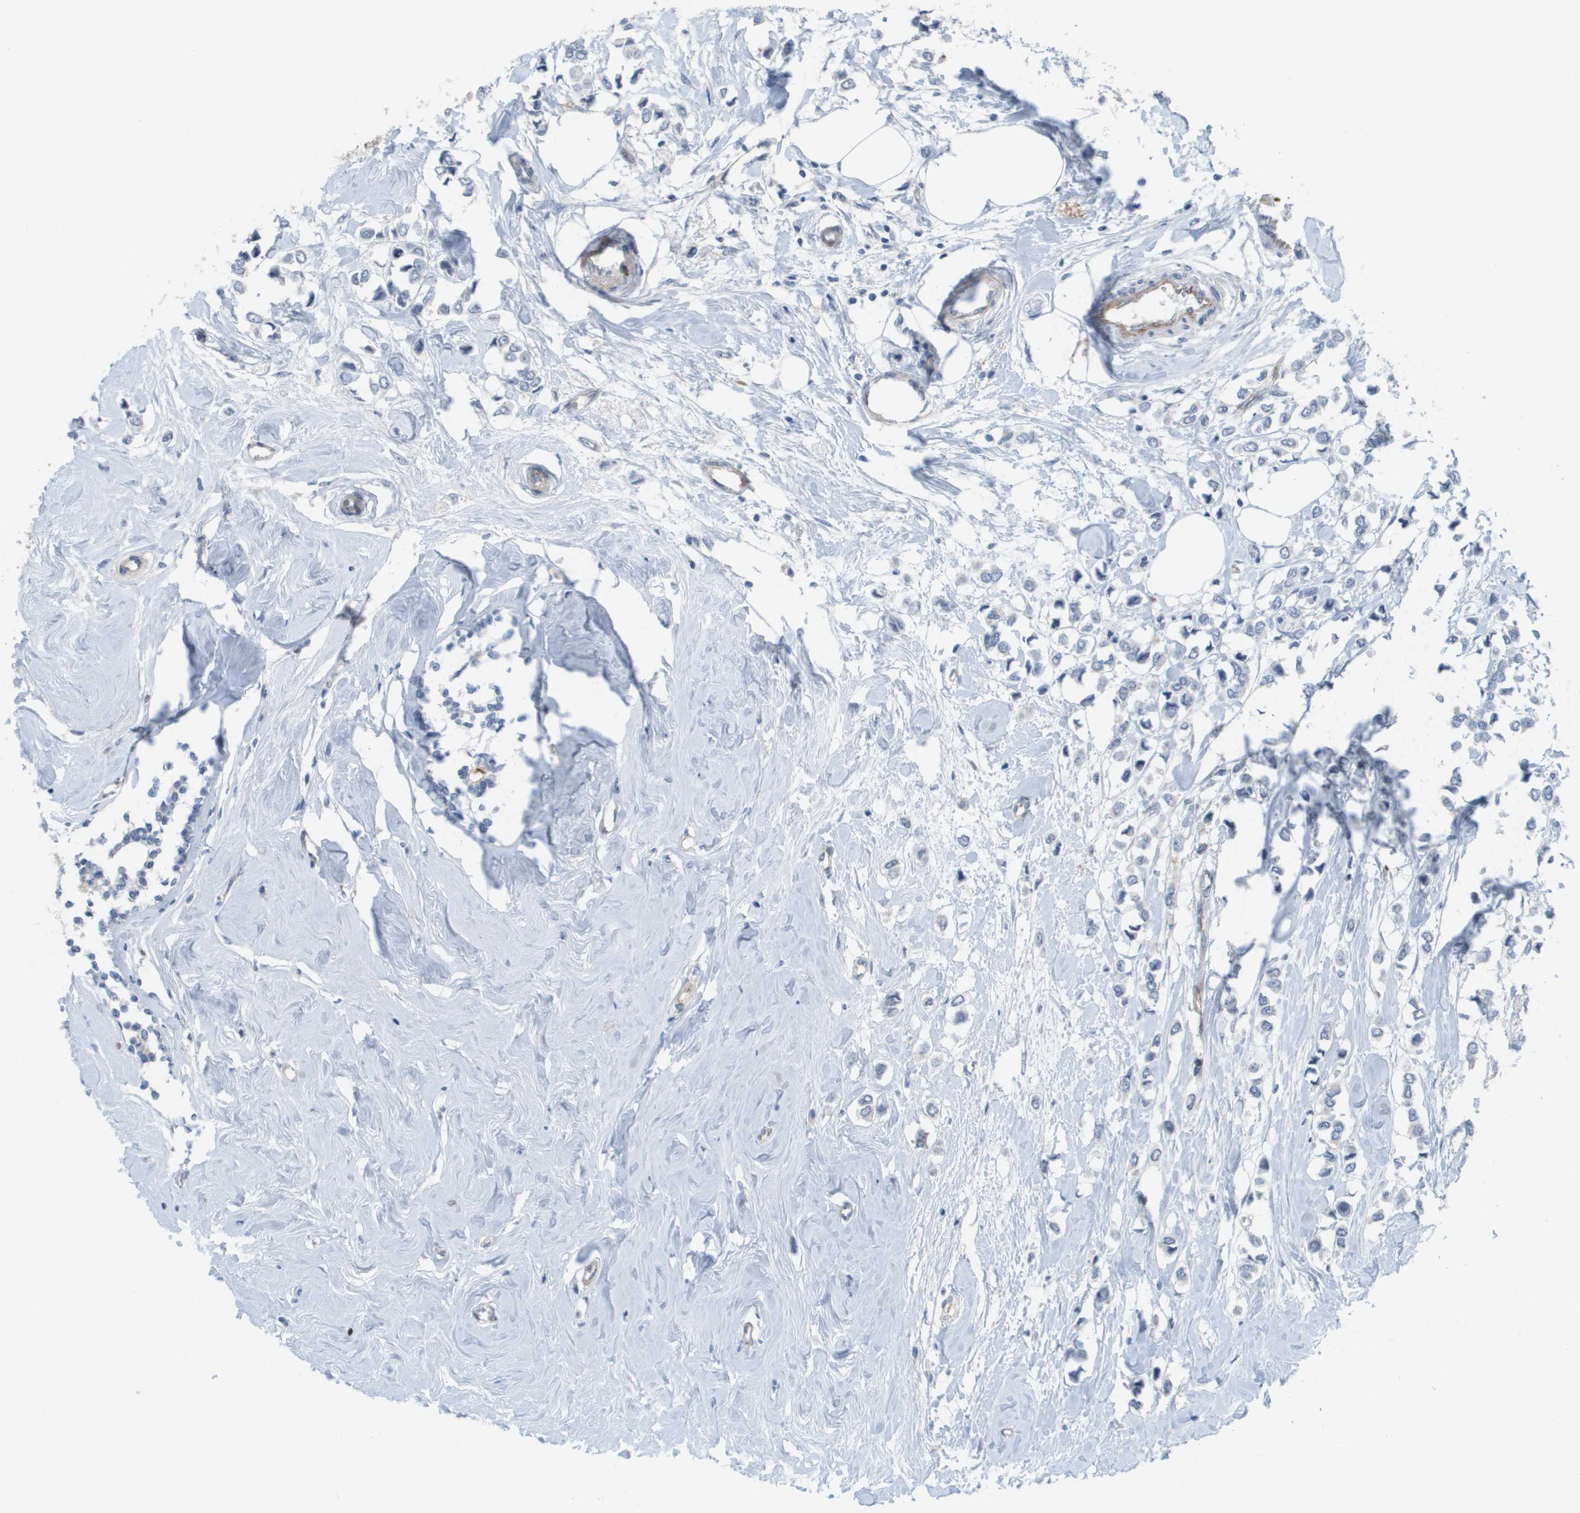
{"staining": {"intensity": "negative", "quantity": "none", "location": "none"}, "tissue": "breast cancer", "cell_type": "Tumor cells", "image_type": "cancer", "snomed": [{"axis": "morphology", "description": "Lobular carcinoma"}, {"axis": "topography", "description": "Breast"}], "caption": "Tumor cells show no significant expression in breast lobular carcinoma.", "gene": "ANGPT2", "patient": {"sex": "female", "age": 51}}